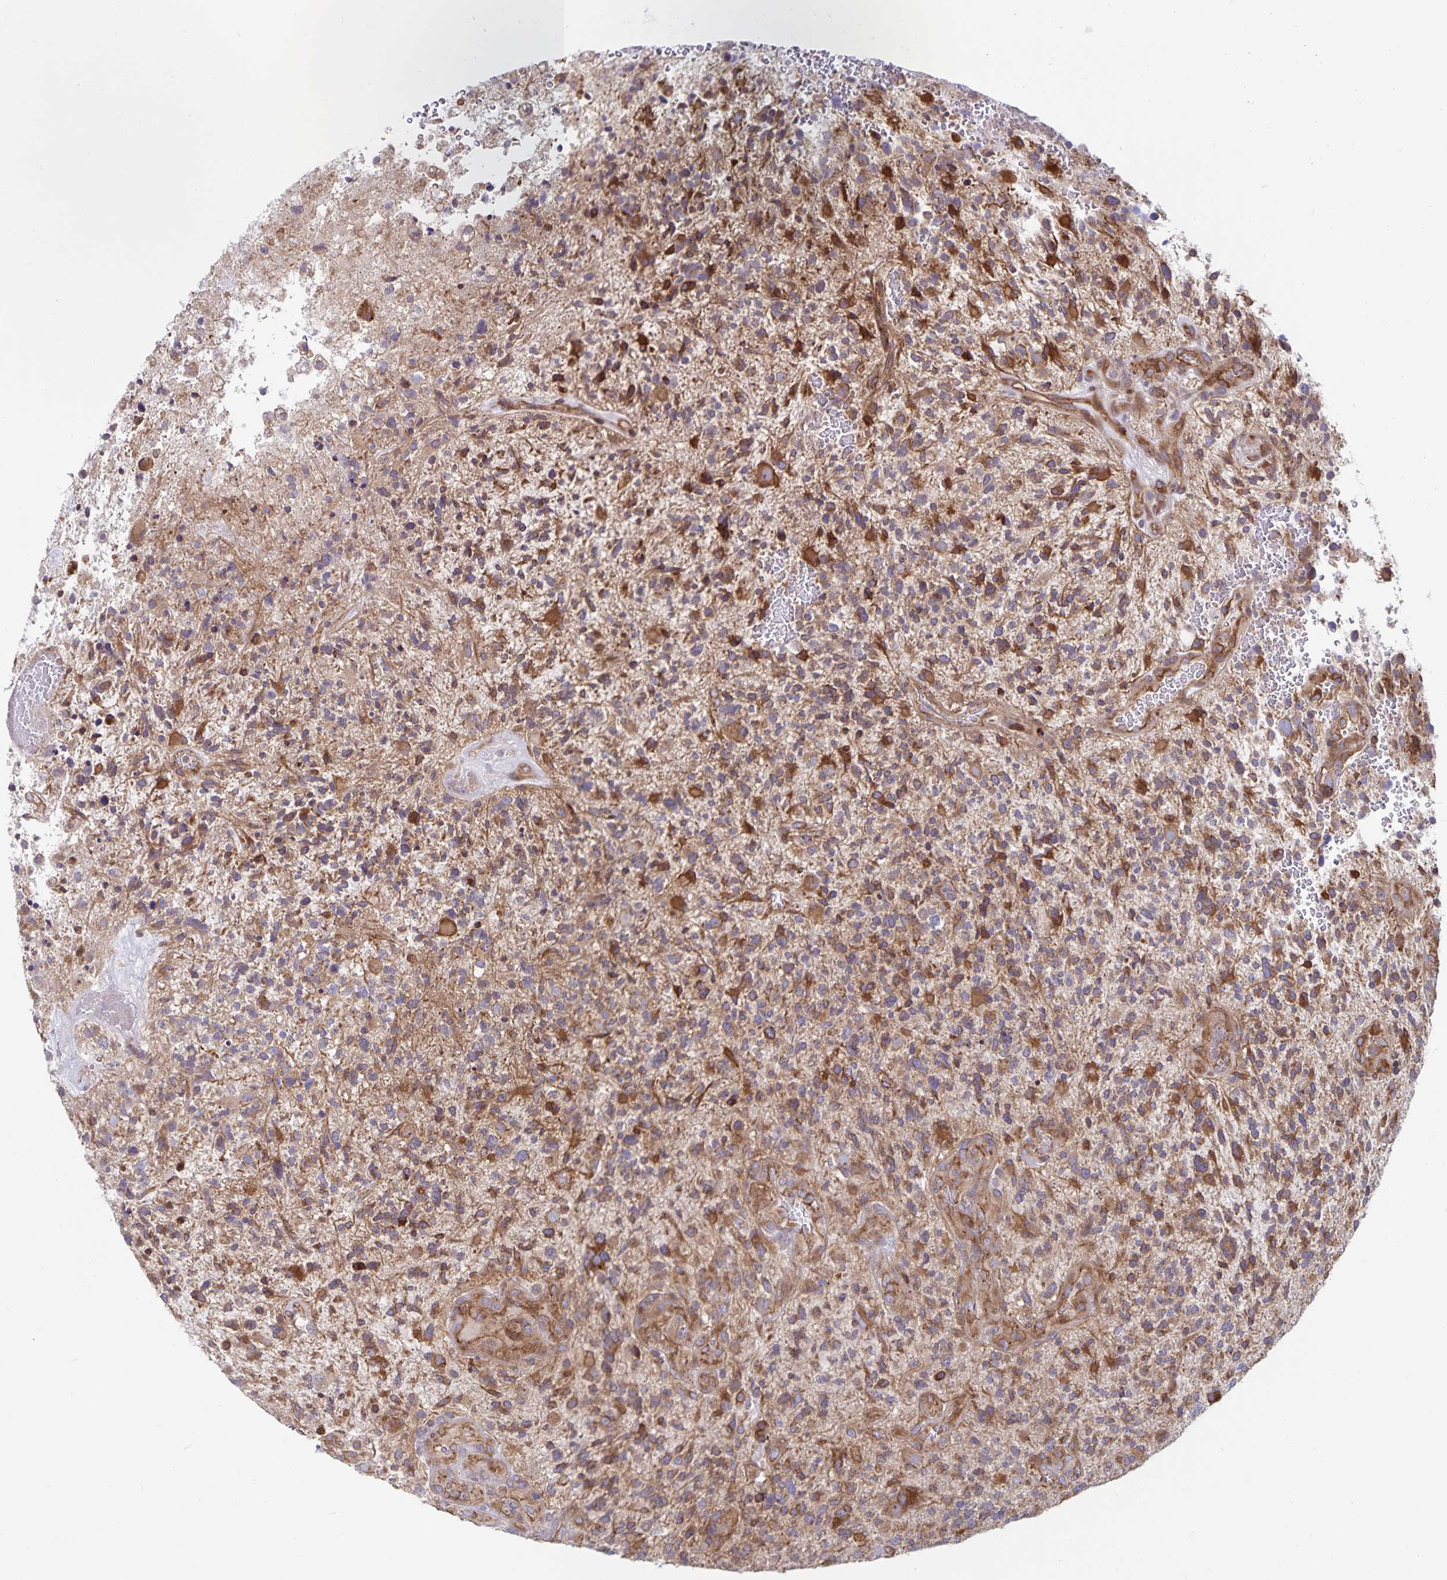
{"staining": {"intensity": "moderate", "quantity": ">75%", "location": "cytoplasmic/membranous"}, "tissue": "glioma", "cell_type": "Tumor cells", "image_type": "cancer", "snomed": [{"axis": "morphology", "description": "Glioma, malignant, High grade"}, {"axis": "topography", "description": "Brain"}], "caption": "This micrograph displays glioma stained with immunohistochemistry (IHC) to label a protein in brown. The cytoplasmic/membranous of tumor cells show moderate positivity for the protein. Nuclei are counter-stained blue.", "gene": "SEC62", "patient": {"sex": "female", "age": 71}}